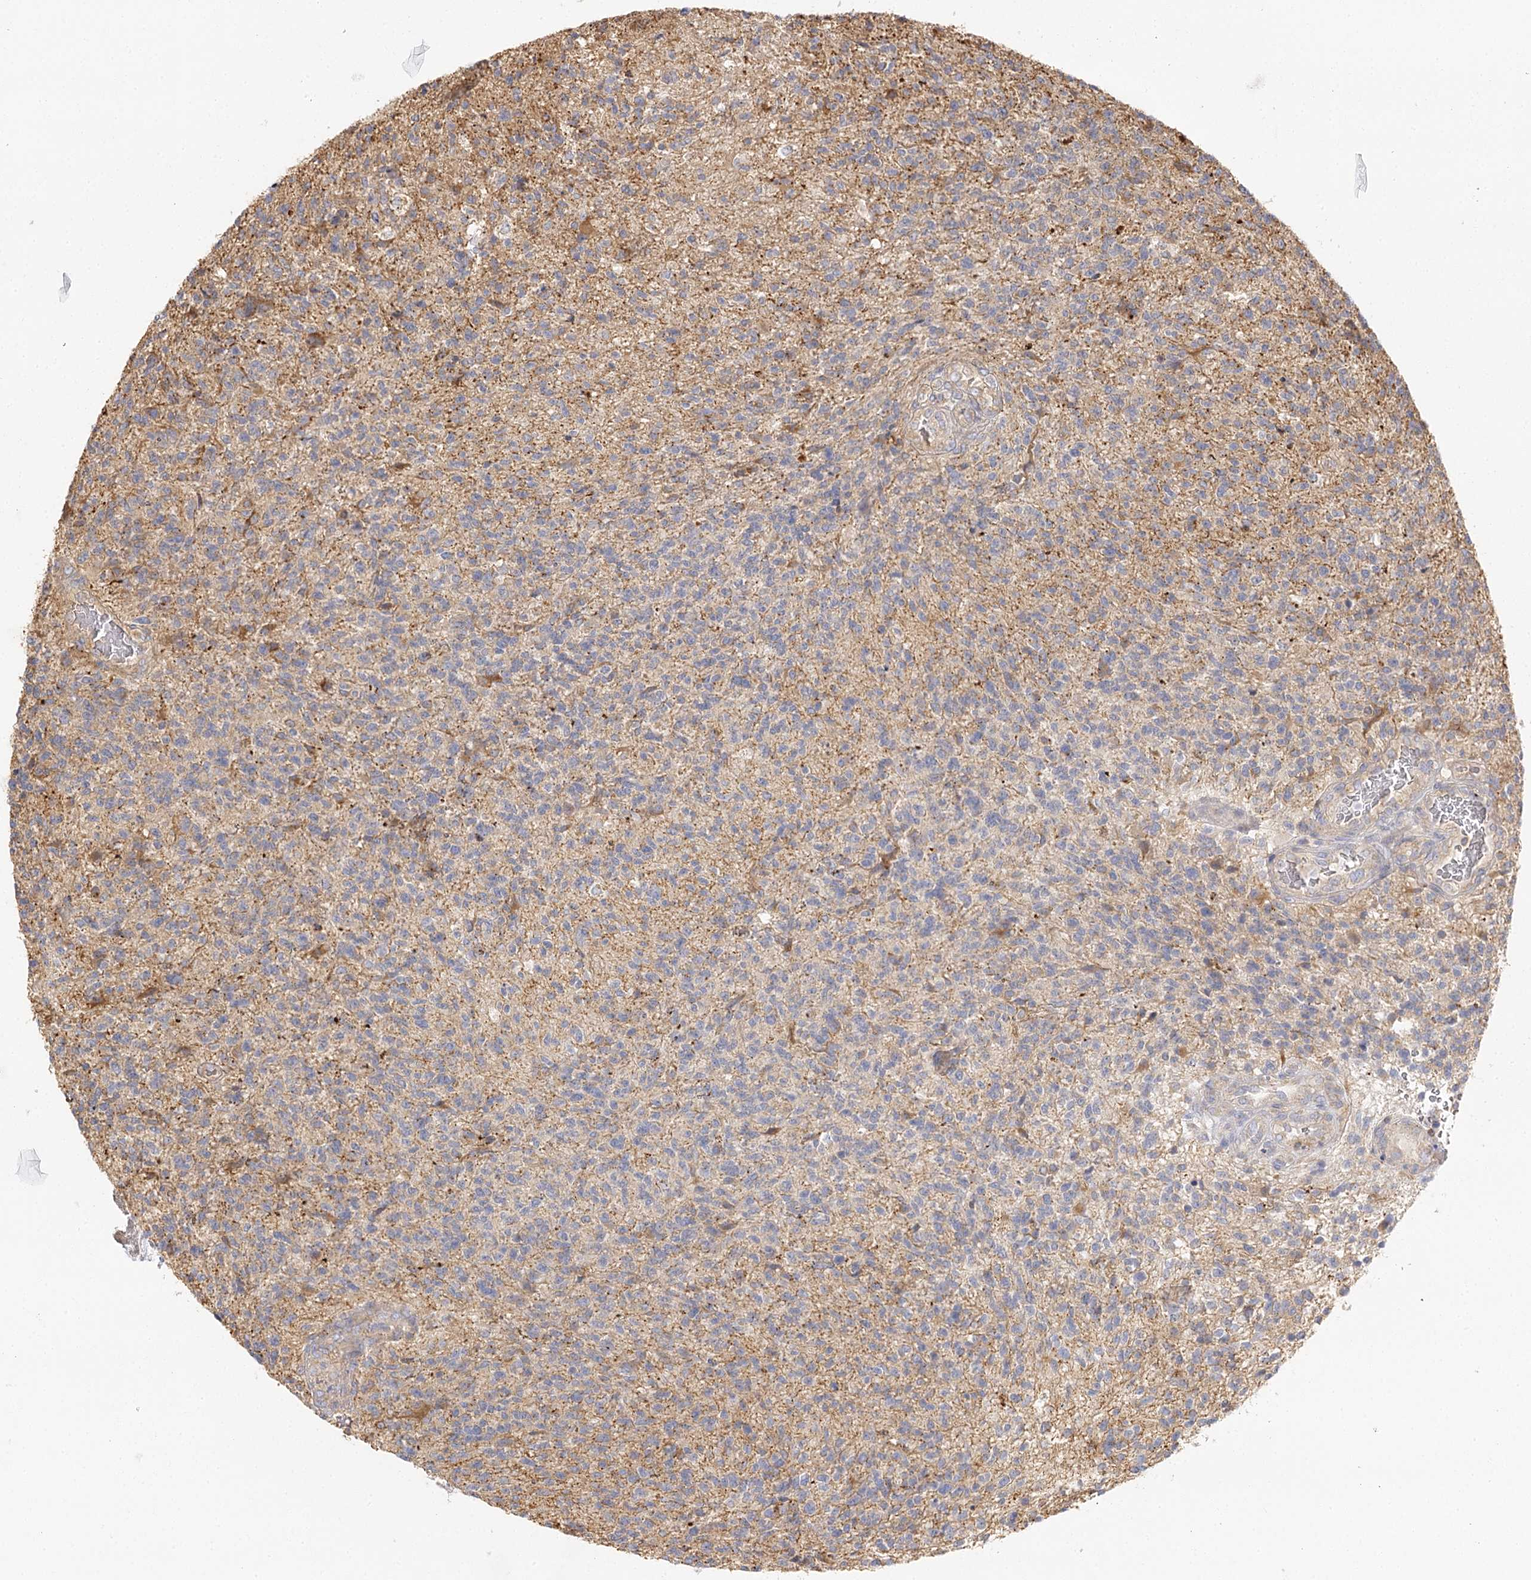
{"staining": {"intensity": "weak", "quantity": "<25%", "location": "cytoplasmic/membranous"}, "tissue": "glioma", "cell_type": "Tumor cells", "image_type": "cancer", "snomed": [{"axis": "morphology", "description": "Glioma, malignant, High grade"}, {"axis": "topography", "description": "Brain"}], "caption": "This micrograph is of malignant high-grade glioma stained with IHC to label a protein in brown with the nuclei are counter-stained blue. There is no staining in tumor cells. (IHC, brightfield microscopy, high magnification).", "gene": "SEC24B", "patient": {"sex": "male", "age": 56}}